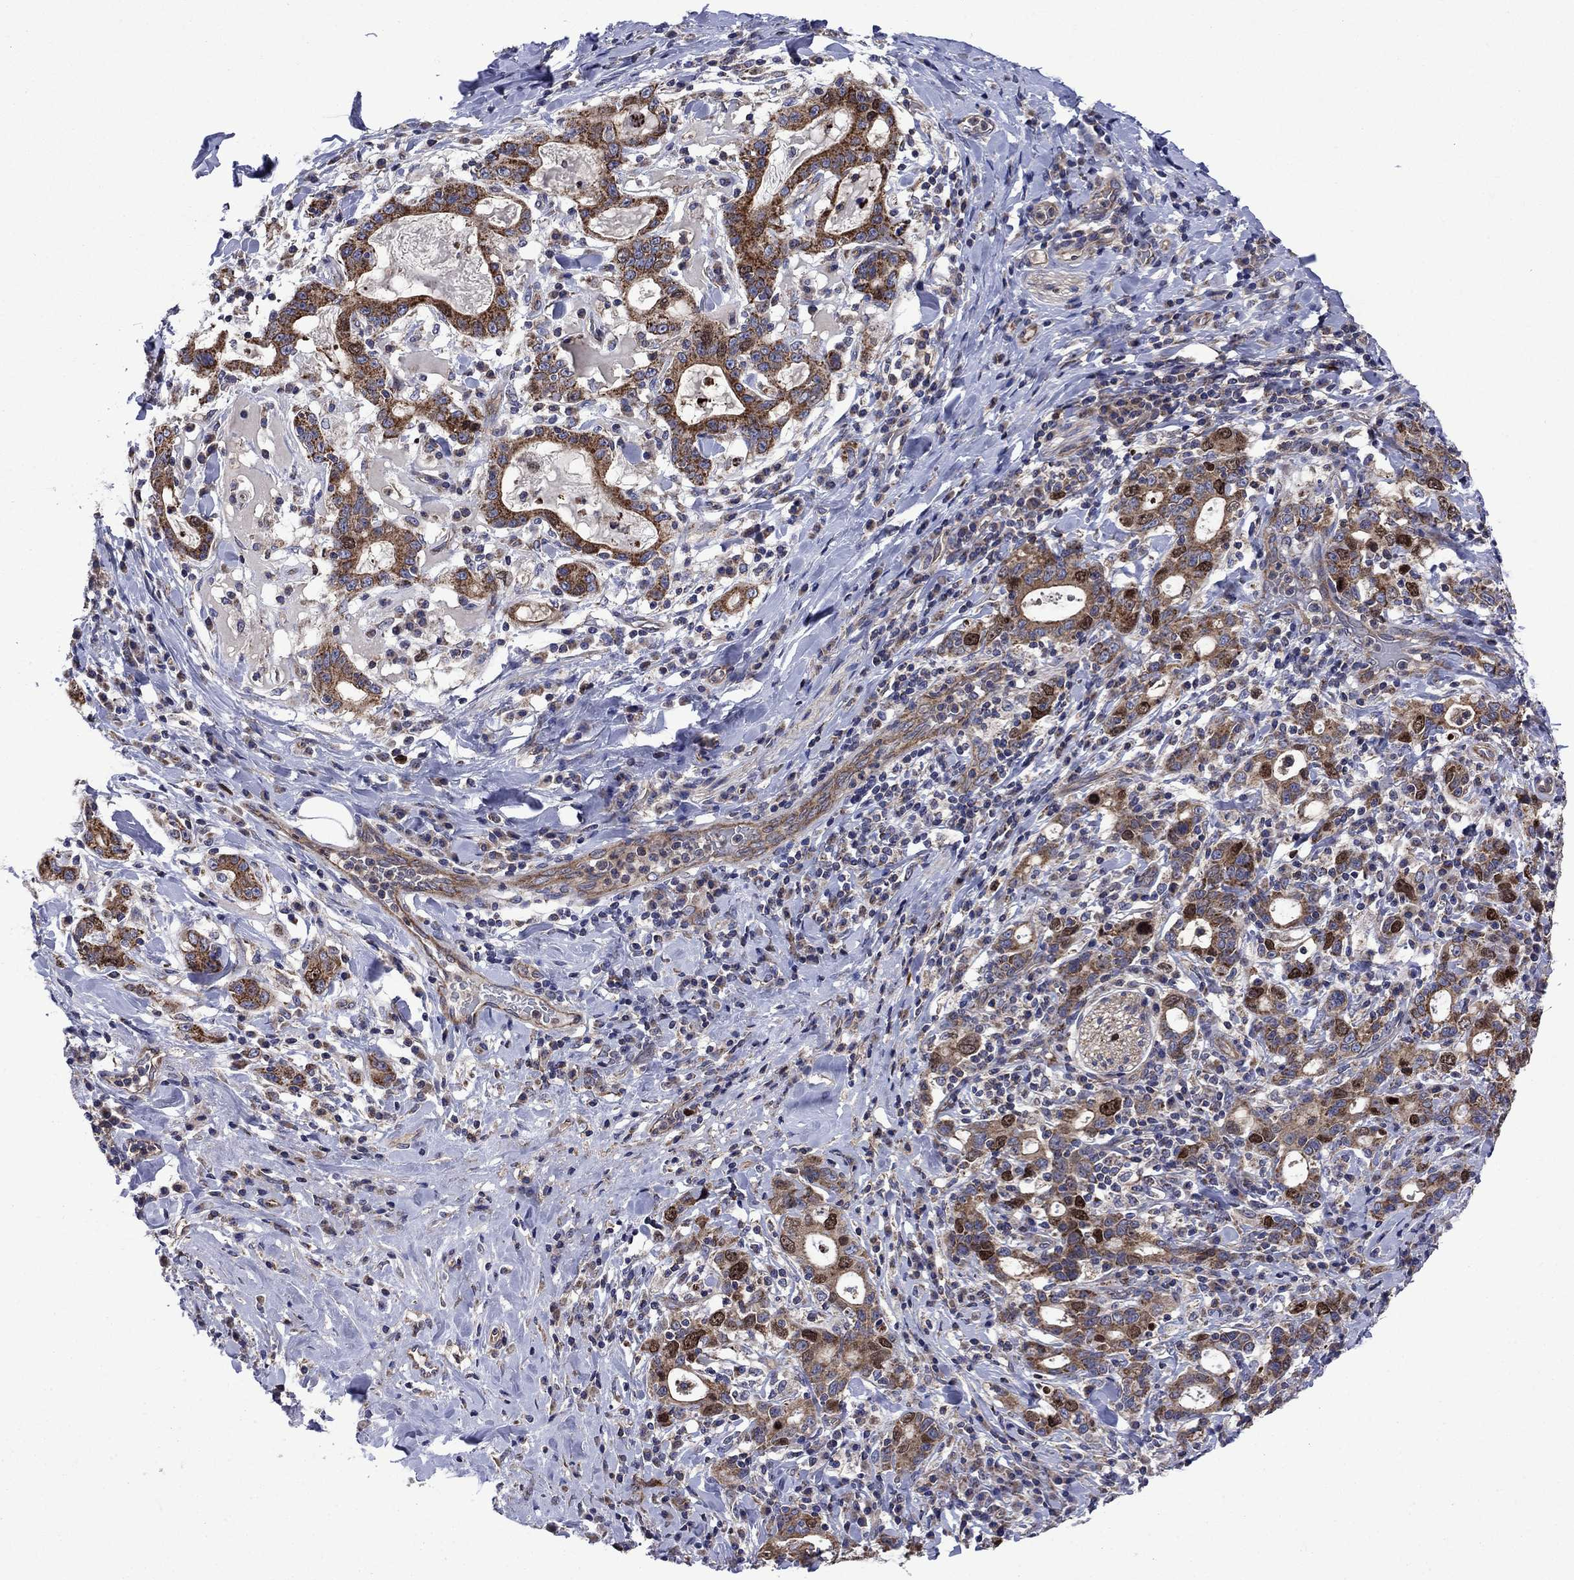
{"staining": {"intensity": "strong", "quantity": "<25%", "location": "cytoplasmic/membranous,nuclear"}, "tissue": "stomach cancer", "cell_type": "Tumor cells", "image_type": "cancer", "snomed": [{"axis": "morphology", "description": "Adenocarcinoma, NOS"}, {"axis": "topography", "description": "Stomach"}], "caption": "This is an image of immunohistochemistry (IHC) staining of stomach cancer (adenocarcinoma), which shows strong expression in the cytoplasmic/membranous and nuclear of tumor cells.", "gene": "KIF22", "patient": {"sex": "male", "age": 79}}